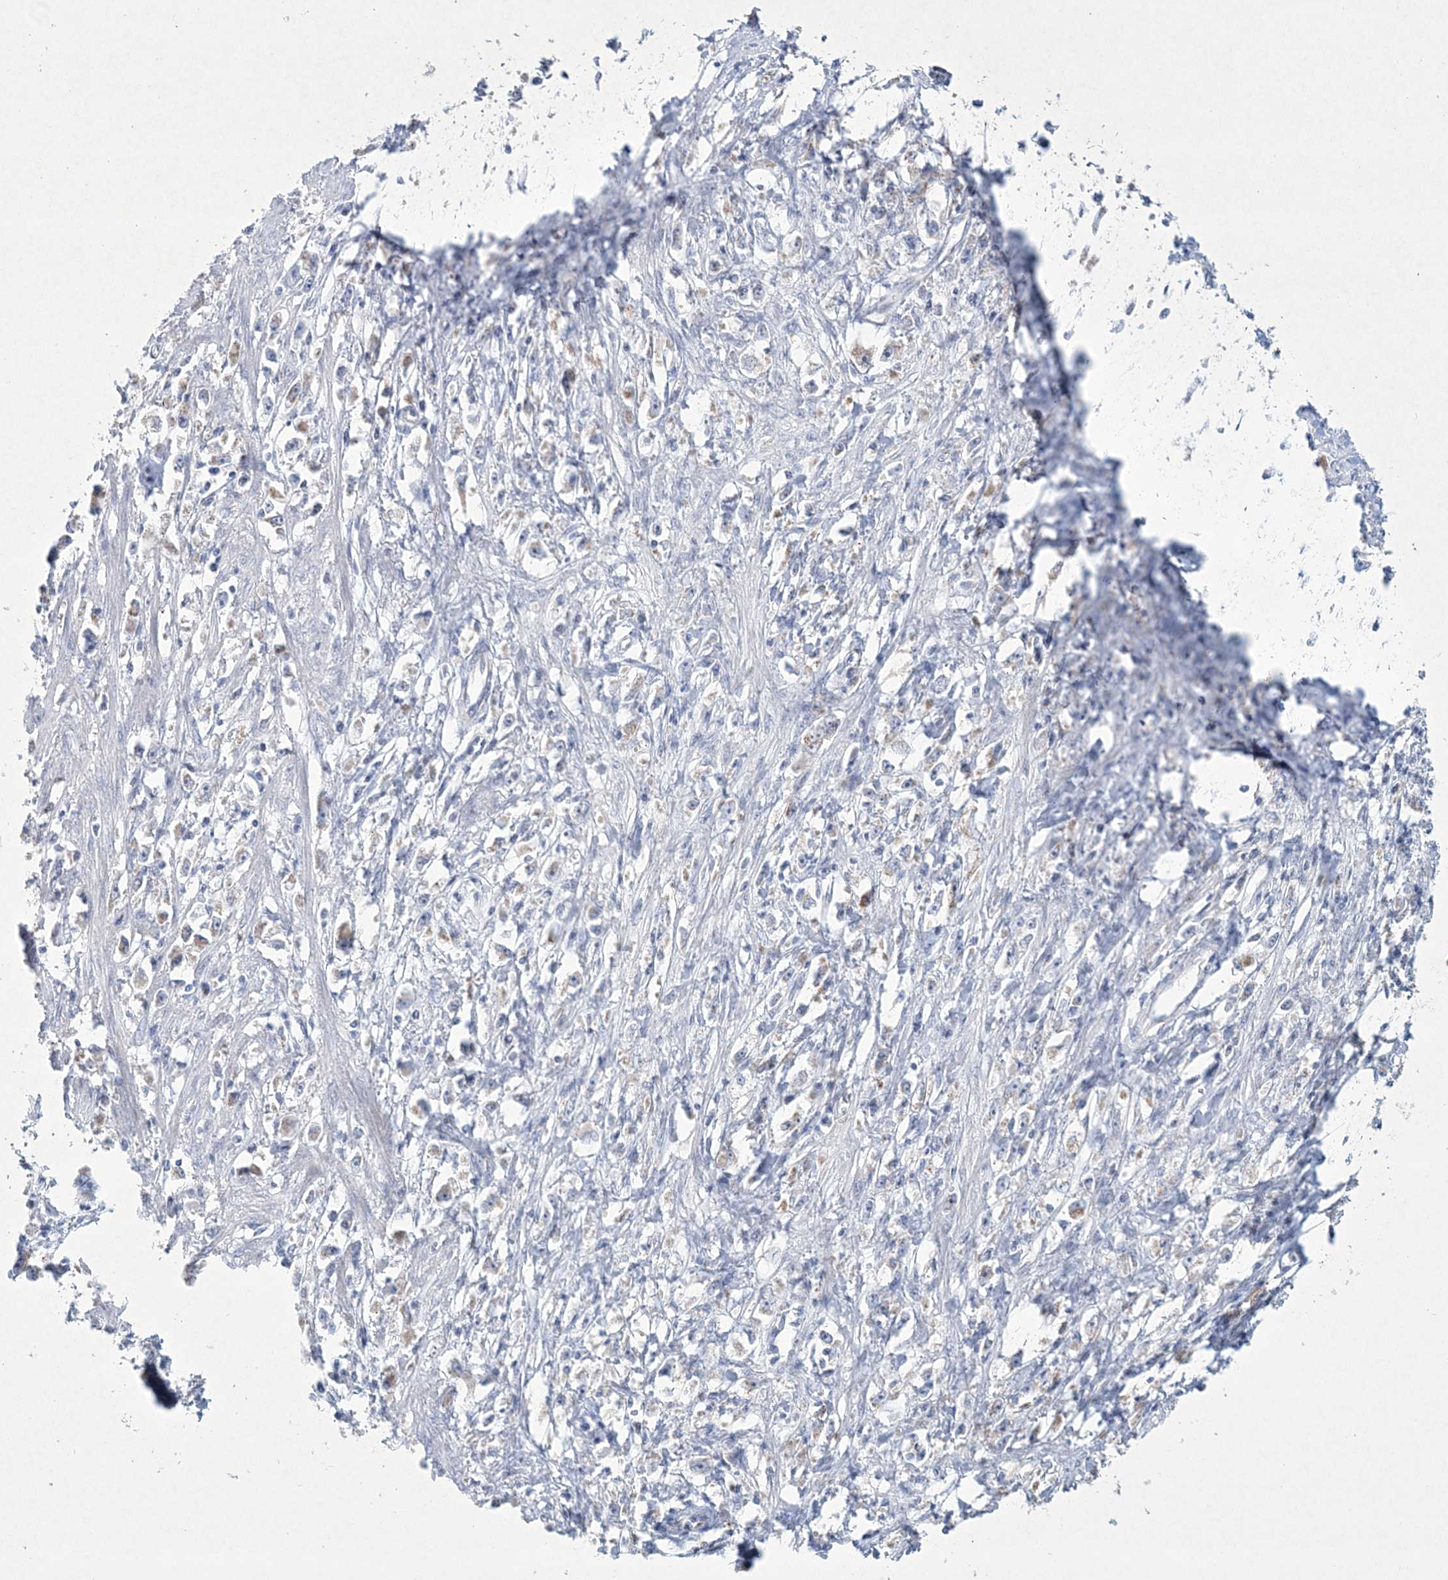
{"staining": {"intensity": "negative", "quantity": "none", "location": "none"}, "tissue": "stomach cancer", "cell_type": "Tumor cells", "image_type": "cancer", "snomed": [{"axis": "morphology", "description": "Adenocarcinoma, NOS"}, {"axis": "topography", "description": "Stomach"}], "caption": "Stomach adenocarcinoma was stained to show a protein in brown. There is no significant staining in tumor cells.", "gene": "CES4A", "patient": {"sex": "female", "age": 59}}